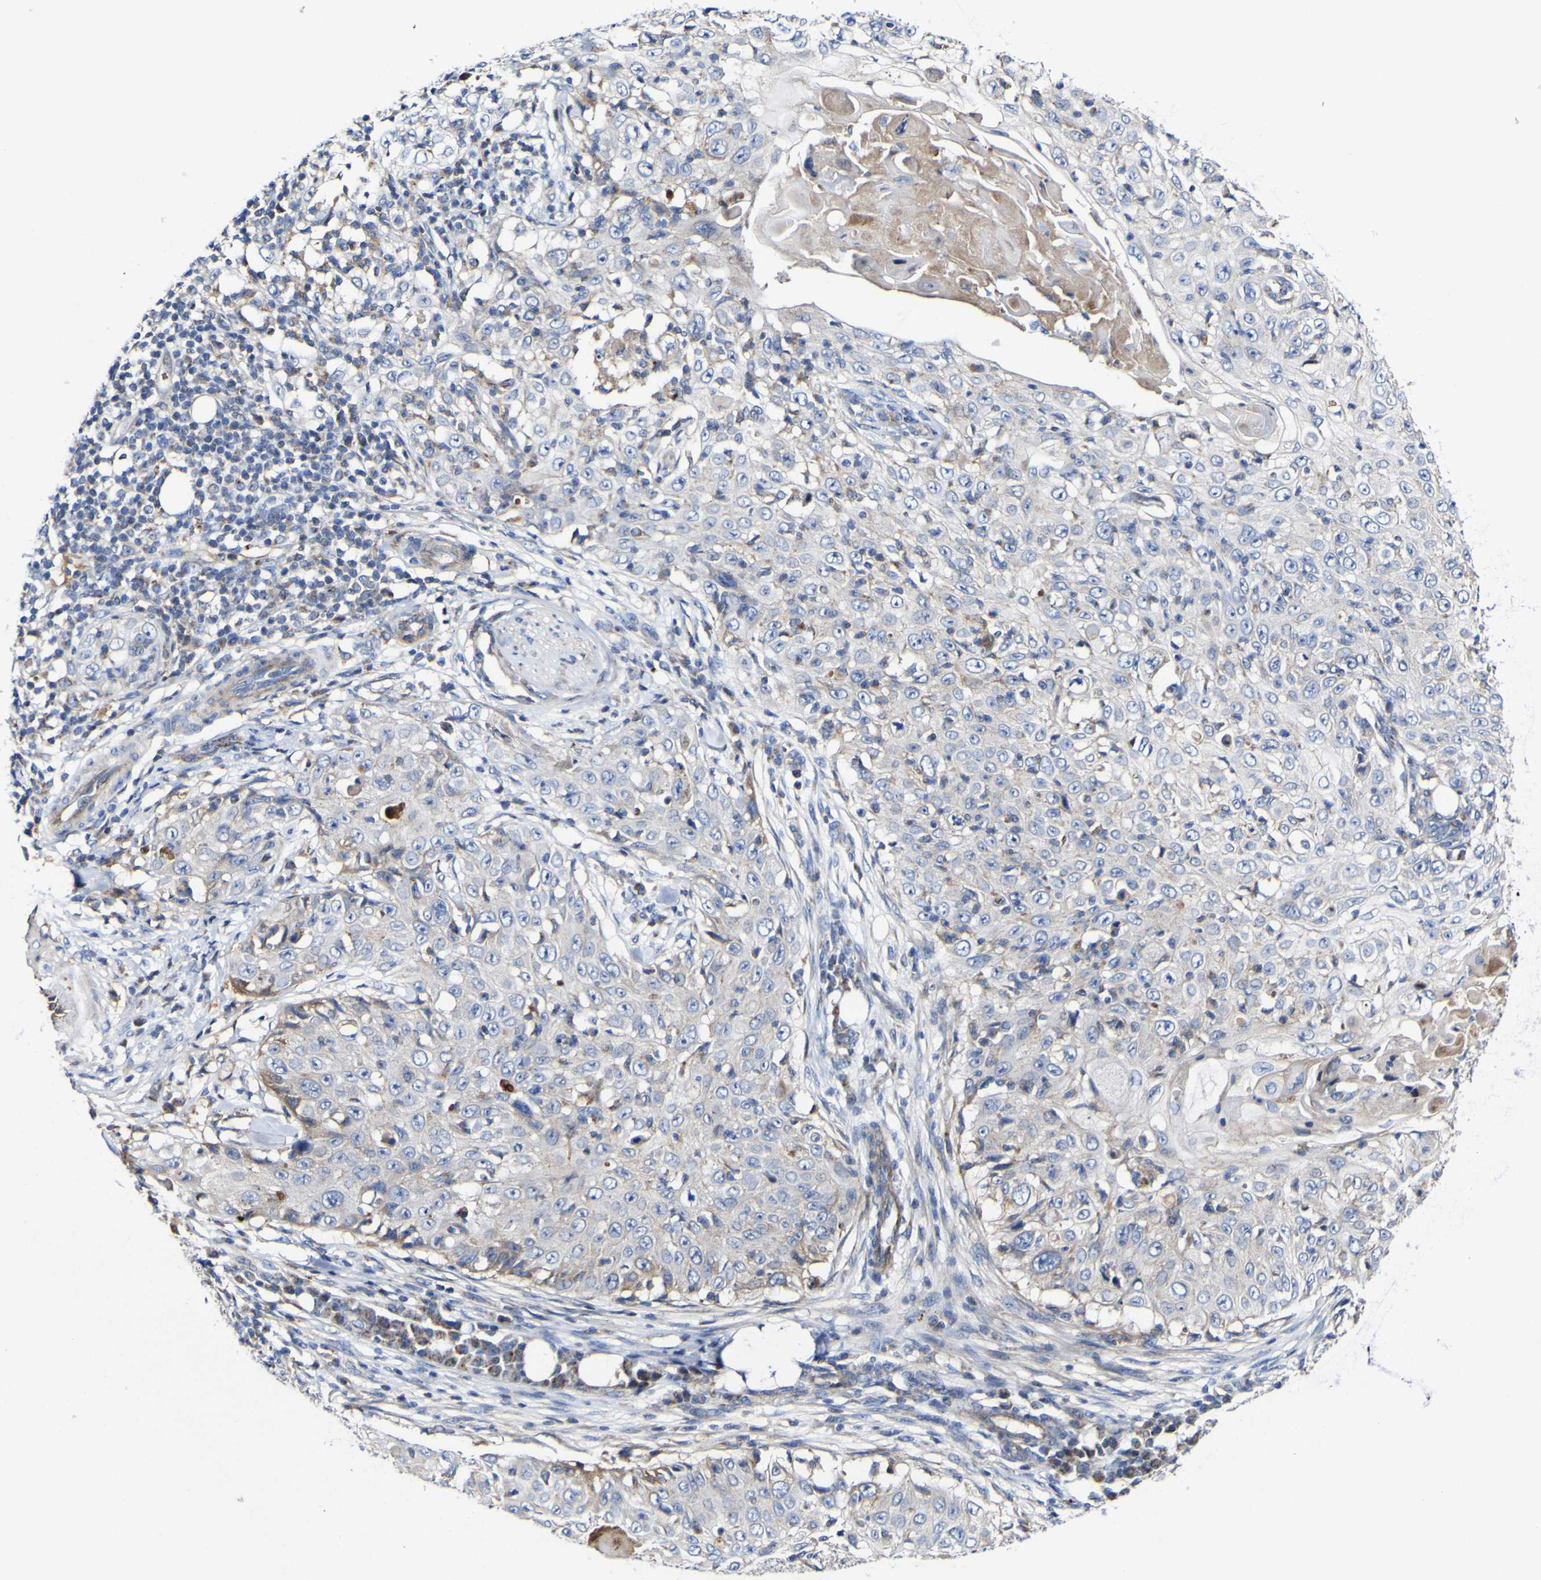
{"staining": {"intensity": "weak", "quantity": "<25%", "location": "cytoplasmic/membranous"}, "tissue": "skin cancer", "cell_type": "Tumor cells", "image_type": "cancer", "snomed": [{"axis": "morphology", "description": "Squamous cell carcinoma, NOS"}, {"axis": "topography", "description": "Skin"}], "caption": "Photomicrograph shows no protein positivity in tumor cells of skin squamous cell carcinoma tissue.", "gene": "CCDC90B", "patient": {"sex": "male", "age": 86}}